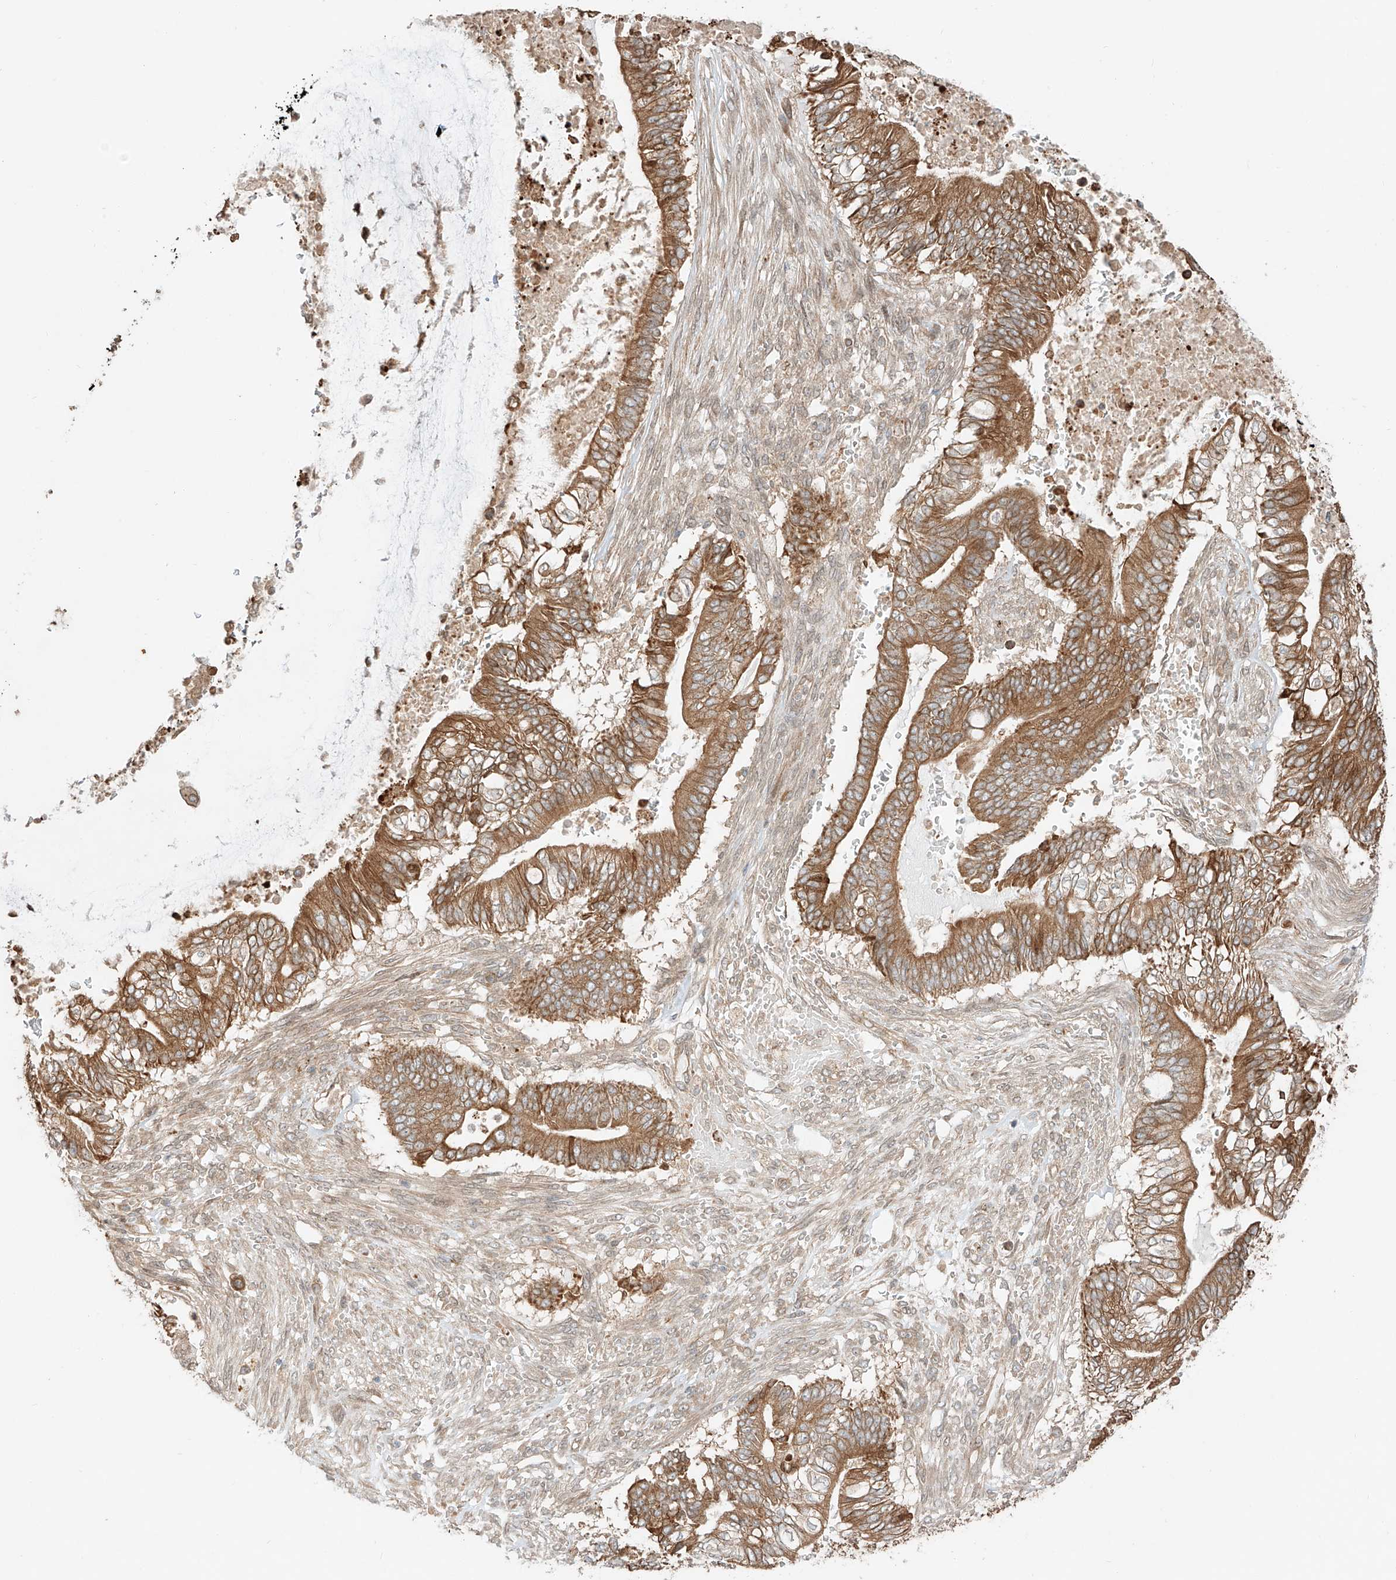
{"staining": {"intensity": "moderate", "quantity": ">75%", "location": "cytoplasmic/membranous"}, "tissue": "pancreatic cancer", "cell_type": "Tumor cells", "image_type": "cancer", "snomed": [{"axis": "morphology", "description": "Adenocarcinoma, NOS"}, {"axis": "topography", "description": "Pancreas"}], "caption": "A brown stain shows moderate cytoplasmic/membranous positivity of a protein in human pancreatic cancer (adenocarcinoma) tumor cells. The staining was performed using DAB (3,3'-diaminobenzidine), with brown indicating positive protein expression. Nuclei are stained blue with hematoxylin.", "gene": "CEP162", "patient": {"sex": "male", "age": 68}}